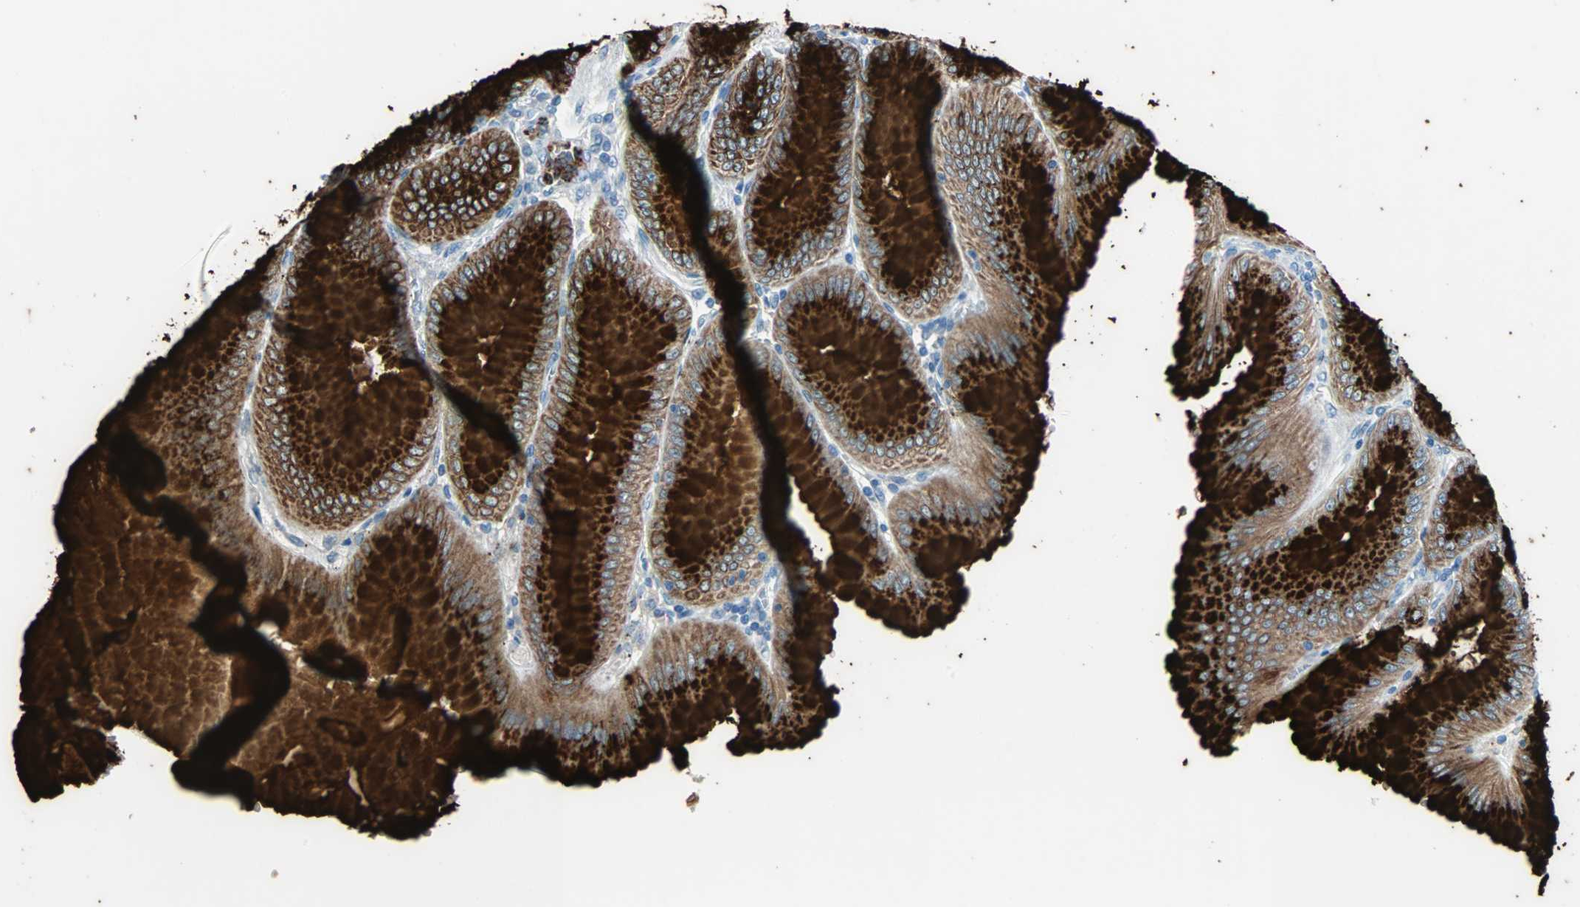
{"staining": {"intensity": "strong", "quantity": "25%-75%", "location": "cytoplasmic/membranous"}, "tissue": "stomach", "cell_type": "Glandular cells", "image_type": "normal", "snomed": [{"axis": "morphology", "description": "Normal tissue, NOS"}, {"axis": "topography", "description": "Stomach, lower"}], "caption": "This image shows IHC staining of benign stomach, with high strong cytoplasmic/membranous positivity in about 25%-75% of glandular cells.", "gene": "CLEC4A", "patient": {"sex": "male", "age": 71}}